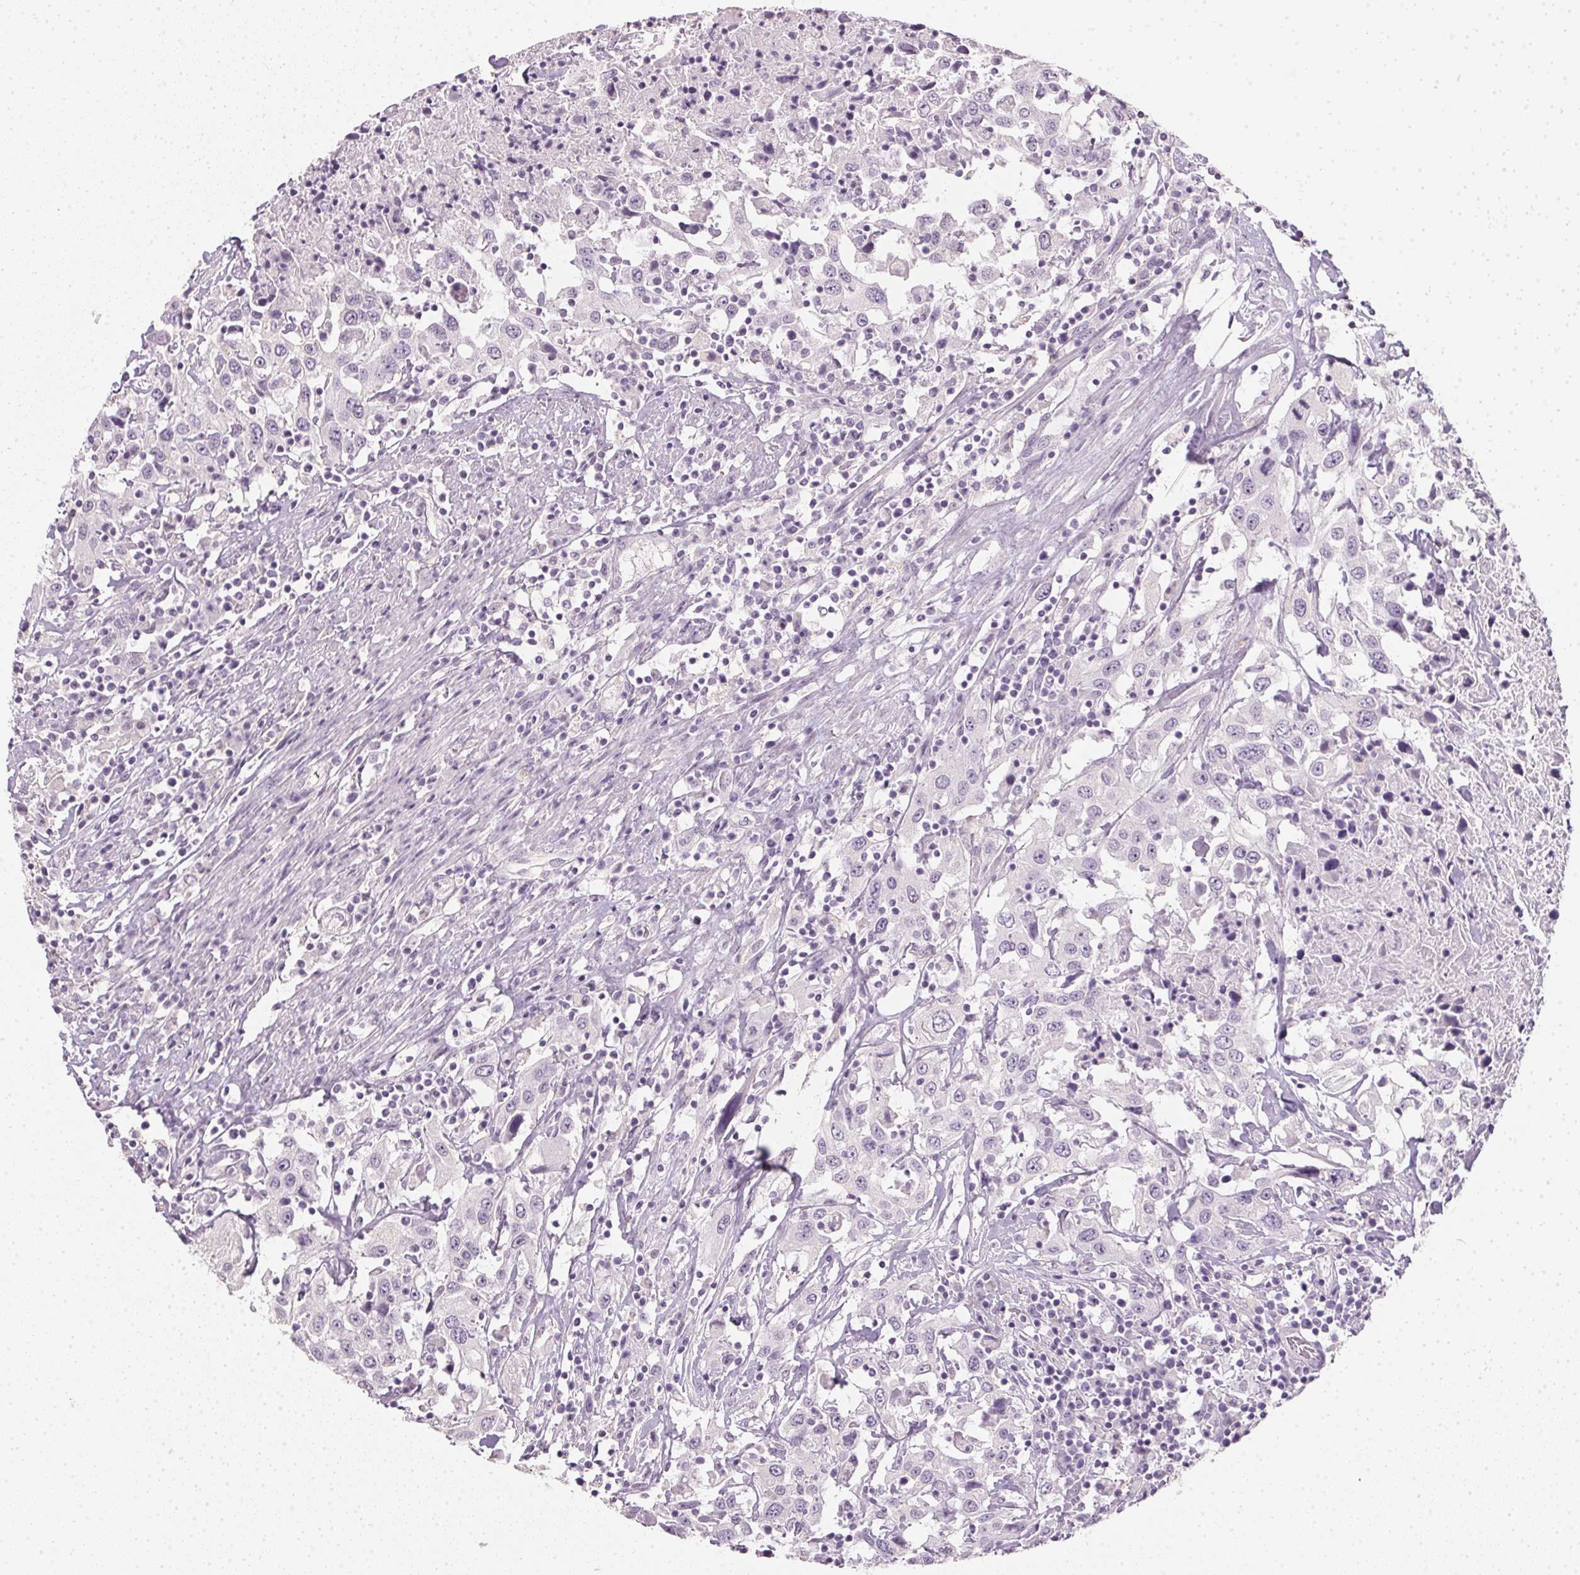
{"staining": {"intensity": "negative", "quantity": "none", "location": "none"}, "tissue": "urothelial cancer", "cell_type": "Tumor cells", "image_type": "cancer", "snomed": [{"axis": "morphology", "description": "Urothelial carcinoma, High grade"}, {"axis": "topography", "description": "Urinary bladder"}], "caption": "Immunohistochemical staining of urothelial cancer demonstrates no significant positivity in tumor cells.", "gene": "TMEM72", "patient": {"sex": "male", "age": 61}}